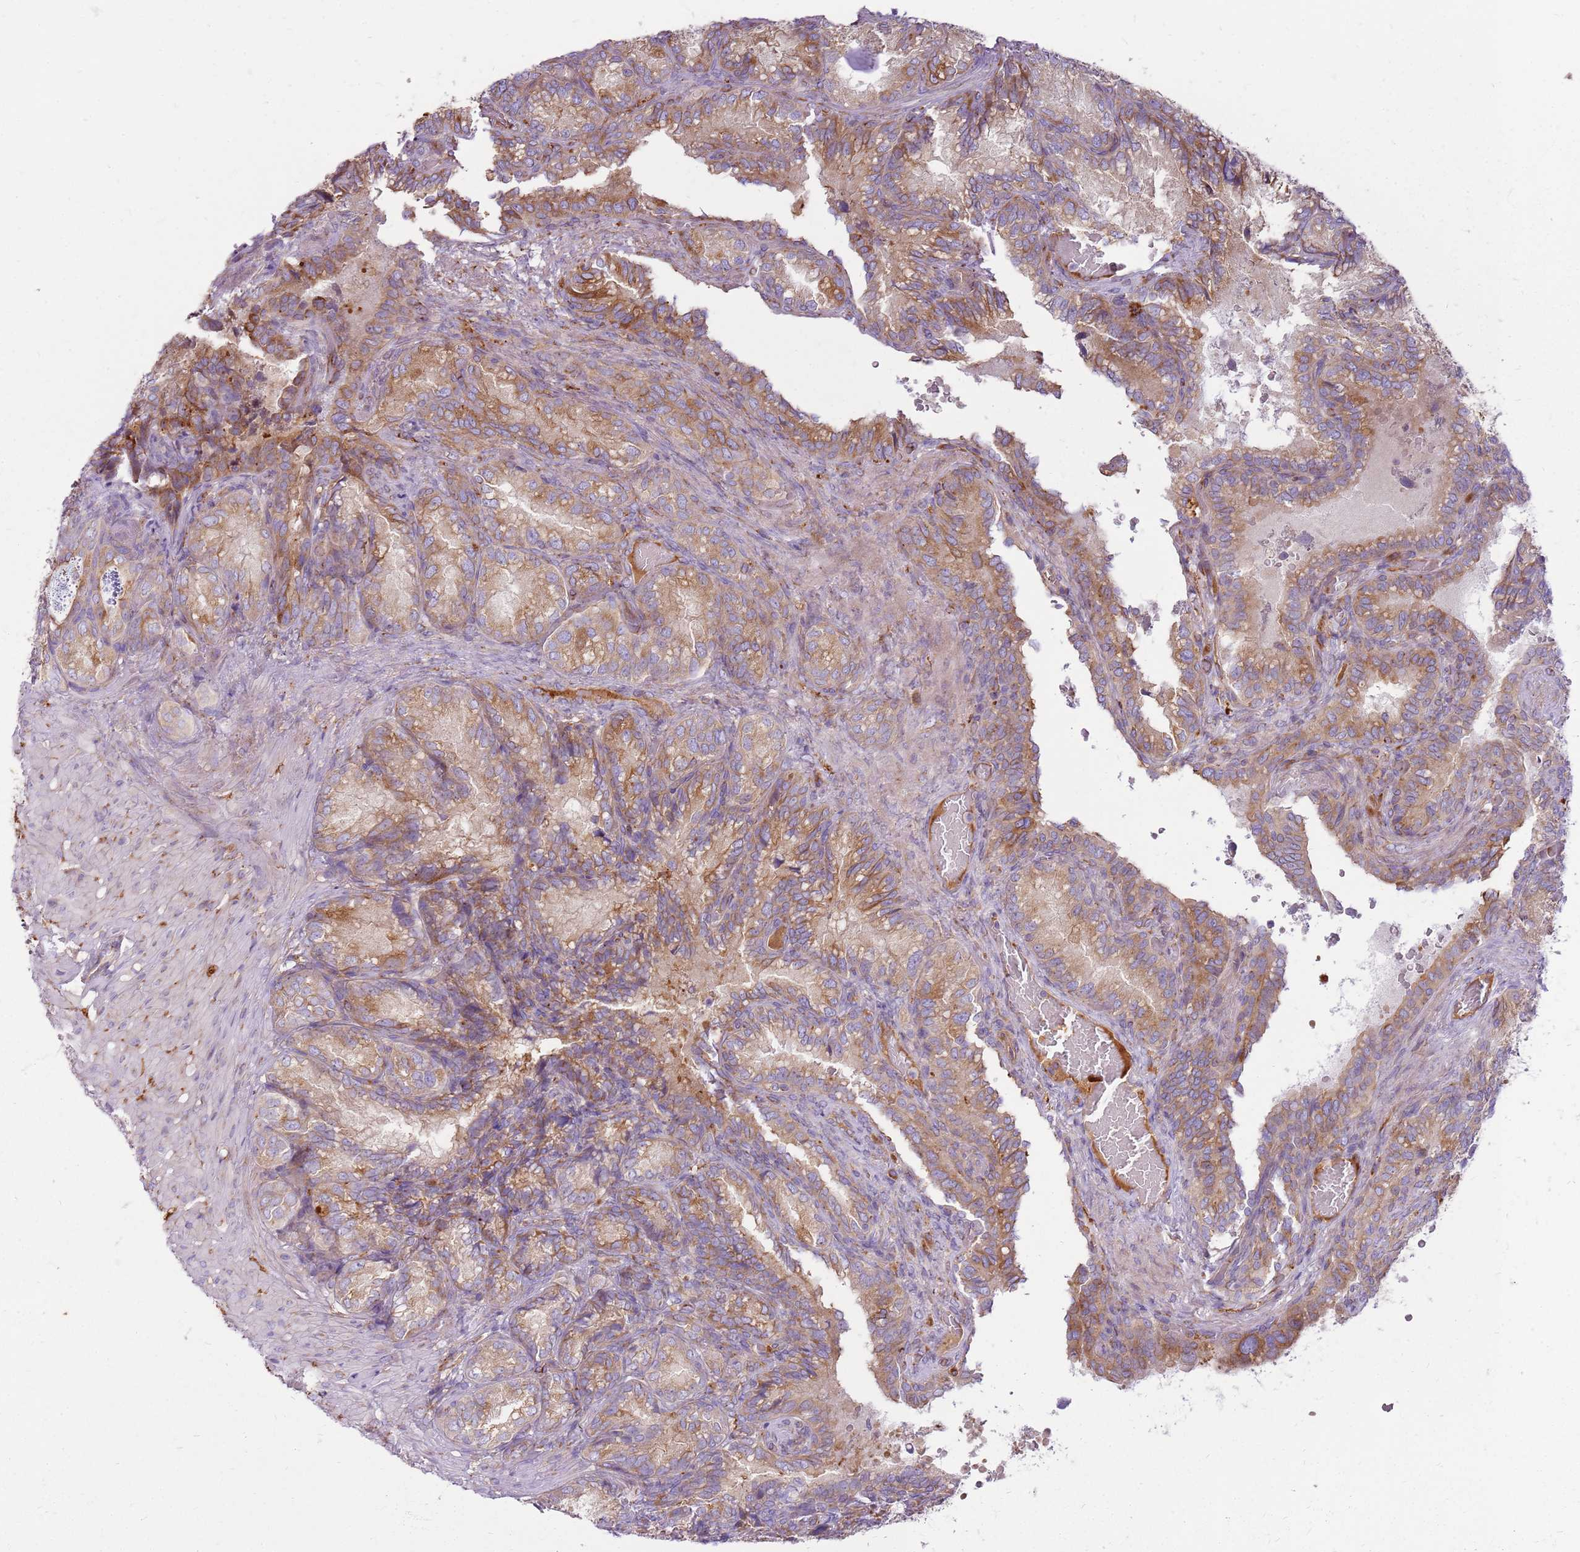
{"staining": {"intensity": "weak", "quantity": "25%-75%", "location": "cytoplasmic/membranous"}, "tissue": "seminal vesicle", "cell_type": "Glandular cells", "image_type": "normal", "snomed": [{"axis": "morphology", "description": "Normal tissue, NOS"}, {"axis": "topography", "description": "Seminal veicle"}], "caption": "Seminal vesicle stained with IHC shows weak cytoplasmic/membranous positivity in about 25%-75% of glandular cells. Ihc stains the protein in brown and the nuclei are stained blue.", "gene": "EMC1", "patient": {"sex": "male", "age": 58}}